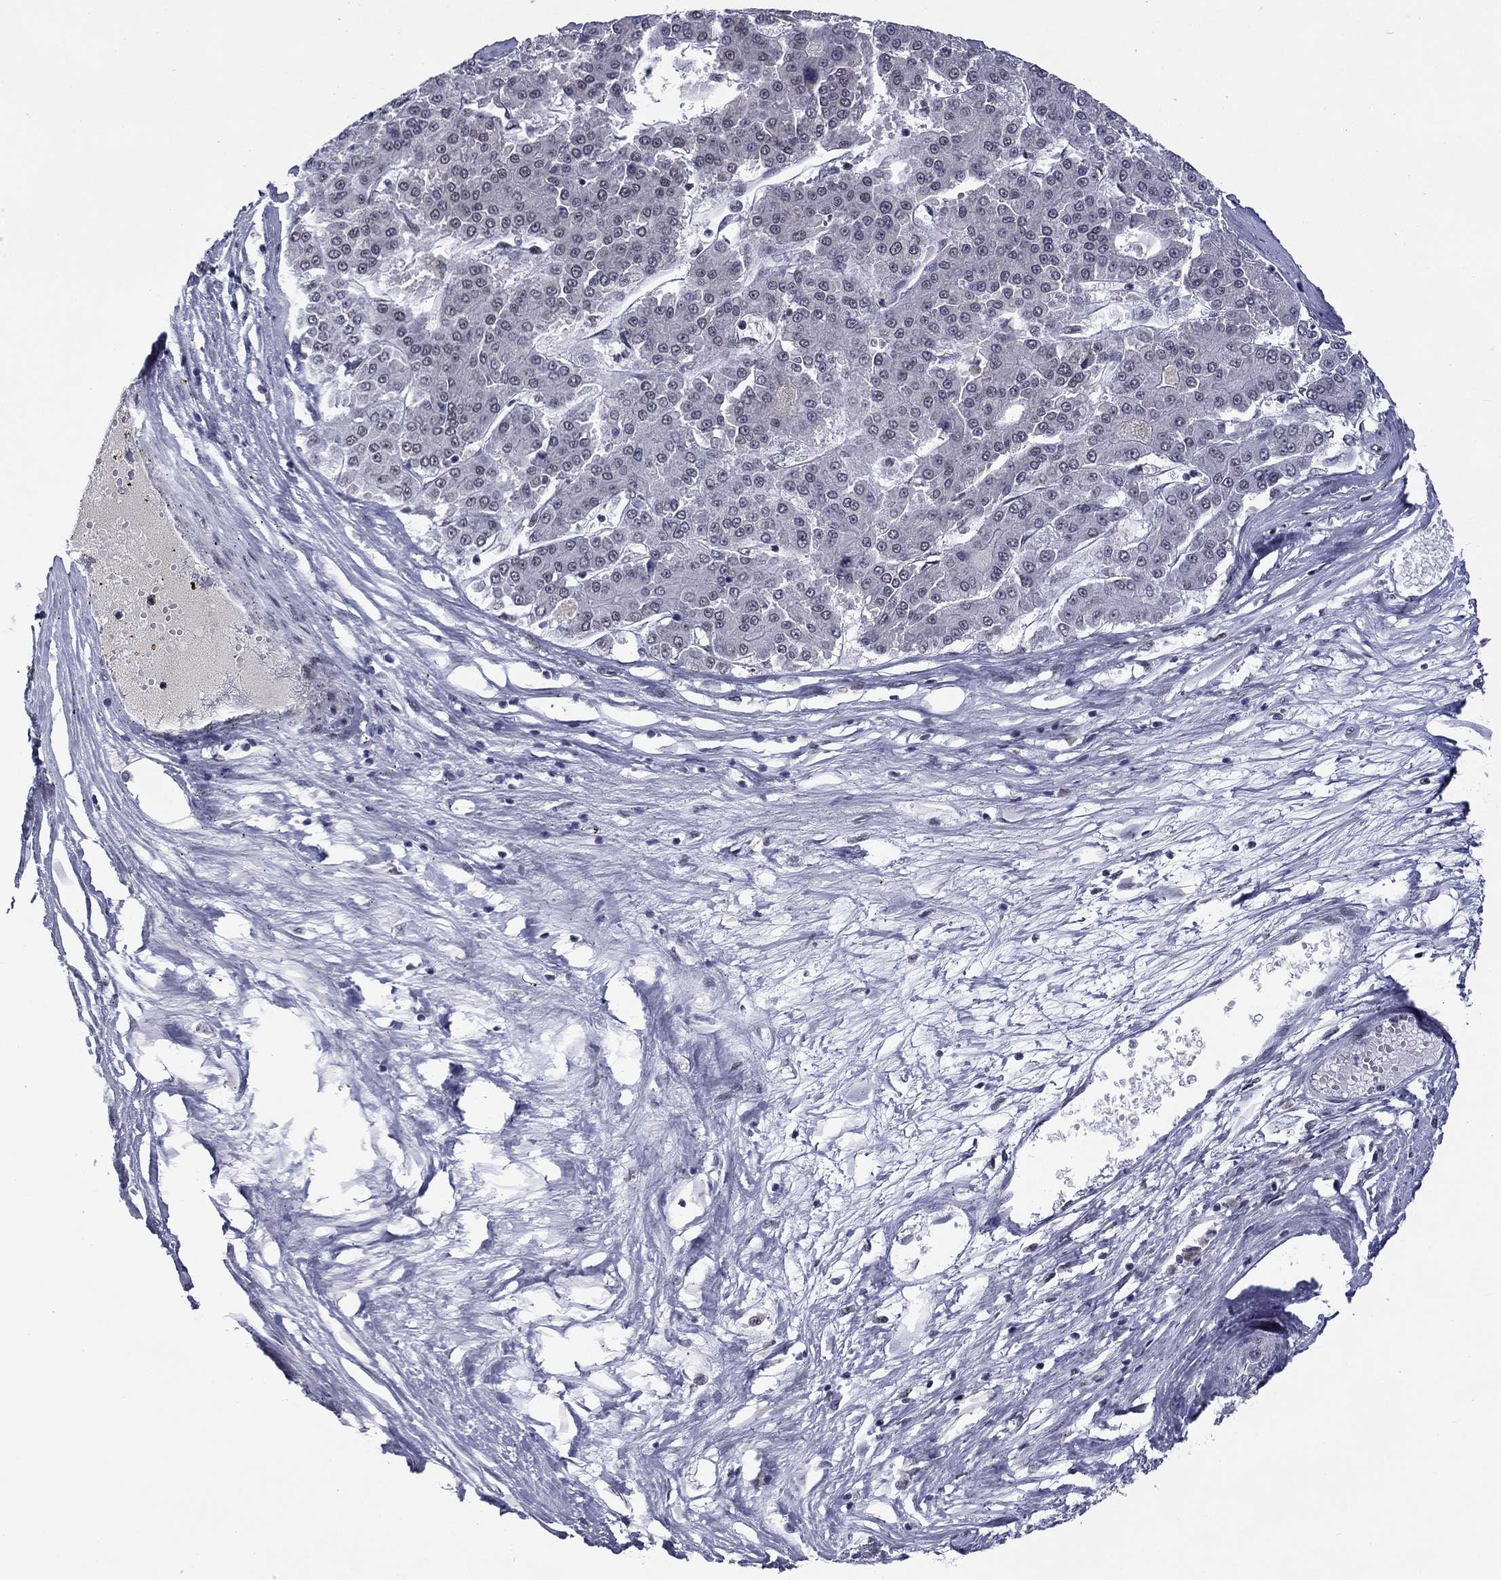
{"staining": {"intensity": "negative", "quantity": "none", "location": "none"}, "tissue": "liver cancer", "cell_type": "Tumor cells", "image_type": "cancer", "snomed": [{"axis": "morphology", "description": "Carcinoma, Hepatocellular, NOS"}, {"axis": "topography", "description": "Liver"}], "caption": "A high-resolution micrograph shows immunohistochemistry (IHC) staining of liver cancer, which reveals no significant staining in tumor cells. The staining is performed using DAB (3,3'-diaminobenzidine) brown chromogen with nuclei counter-stained in using hematoxylin.", "gene": "ETV5", "patient": {"sex": "male", "age": 70}}